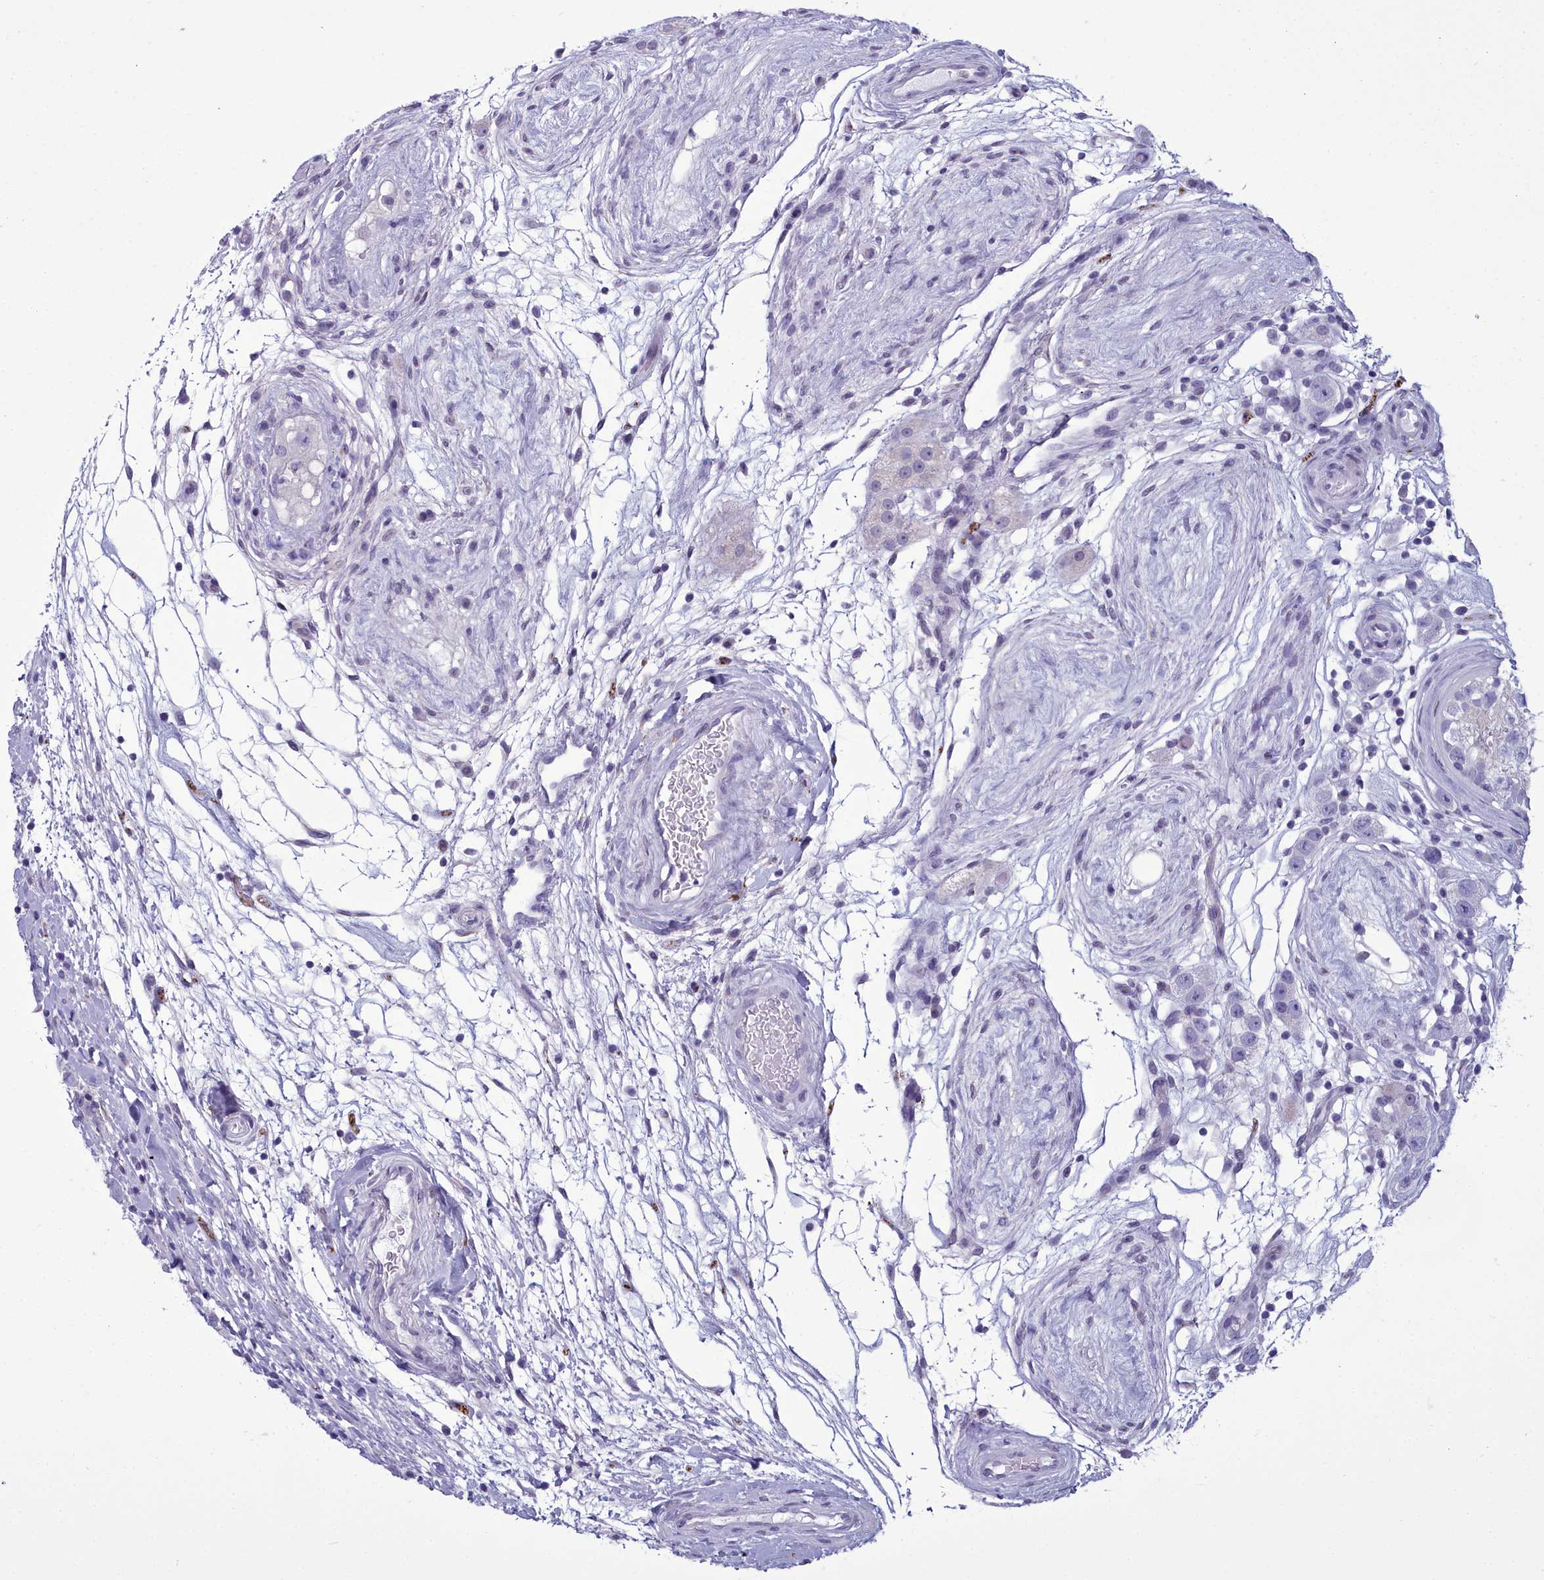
{"staining": {"intensity": "negative", "quantity": "none", "location": "none"}, "tissue": "testis cancer", "cell_type": "Tumor cells", "image_type": "cancer", "snomed": [{"axis": "morphology", "description": "Seminoma, NOS"}, {"axis": "topography", "description": "Testis"}], "caption": "Immunohistochemical staining of human testis seminoma shows no significant expression in tumor cells. (Brightfield microscopy of DAB immunohistochemistry at high magnification).", "gene": "MAP6", "patient": {"sex": "male", "age": 34}}